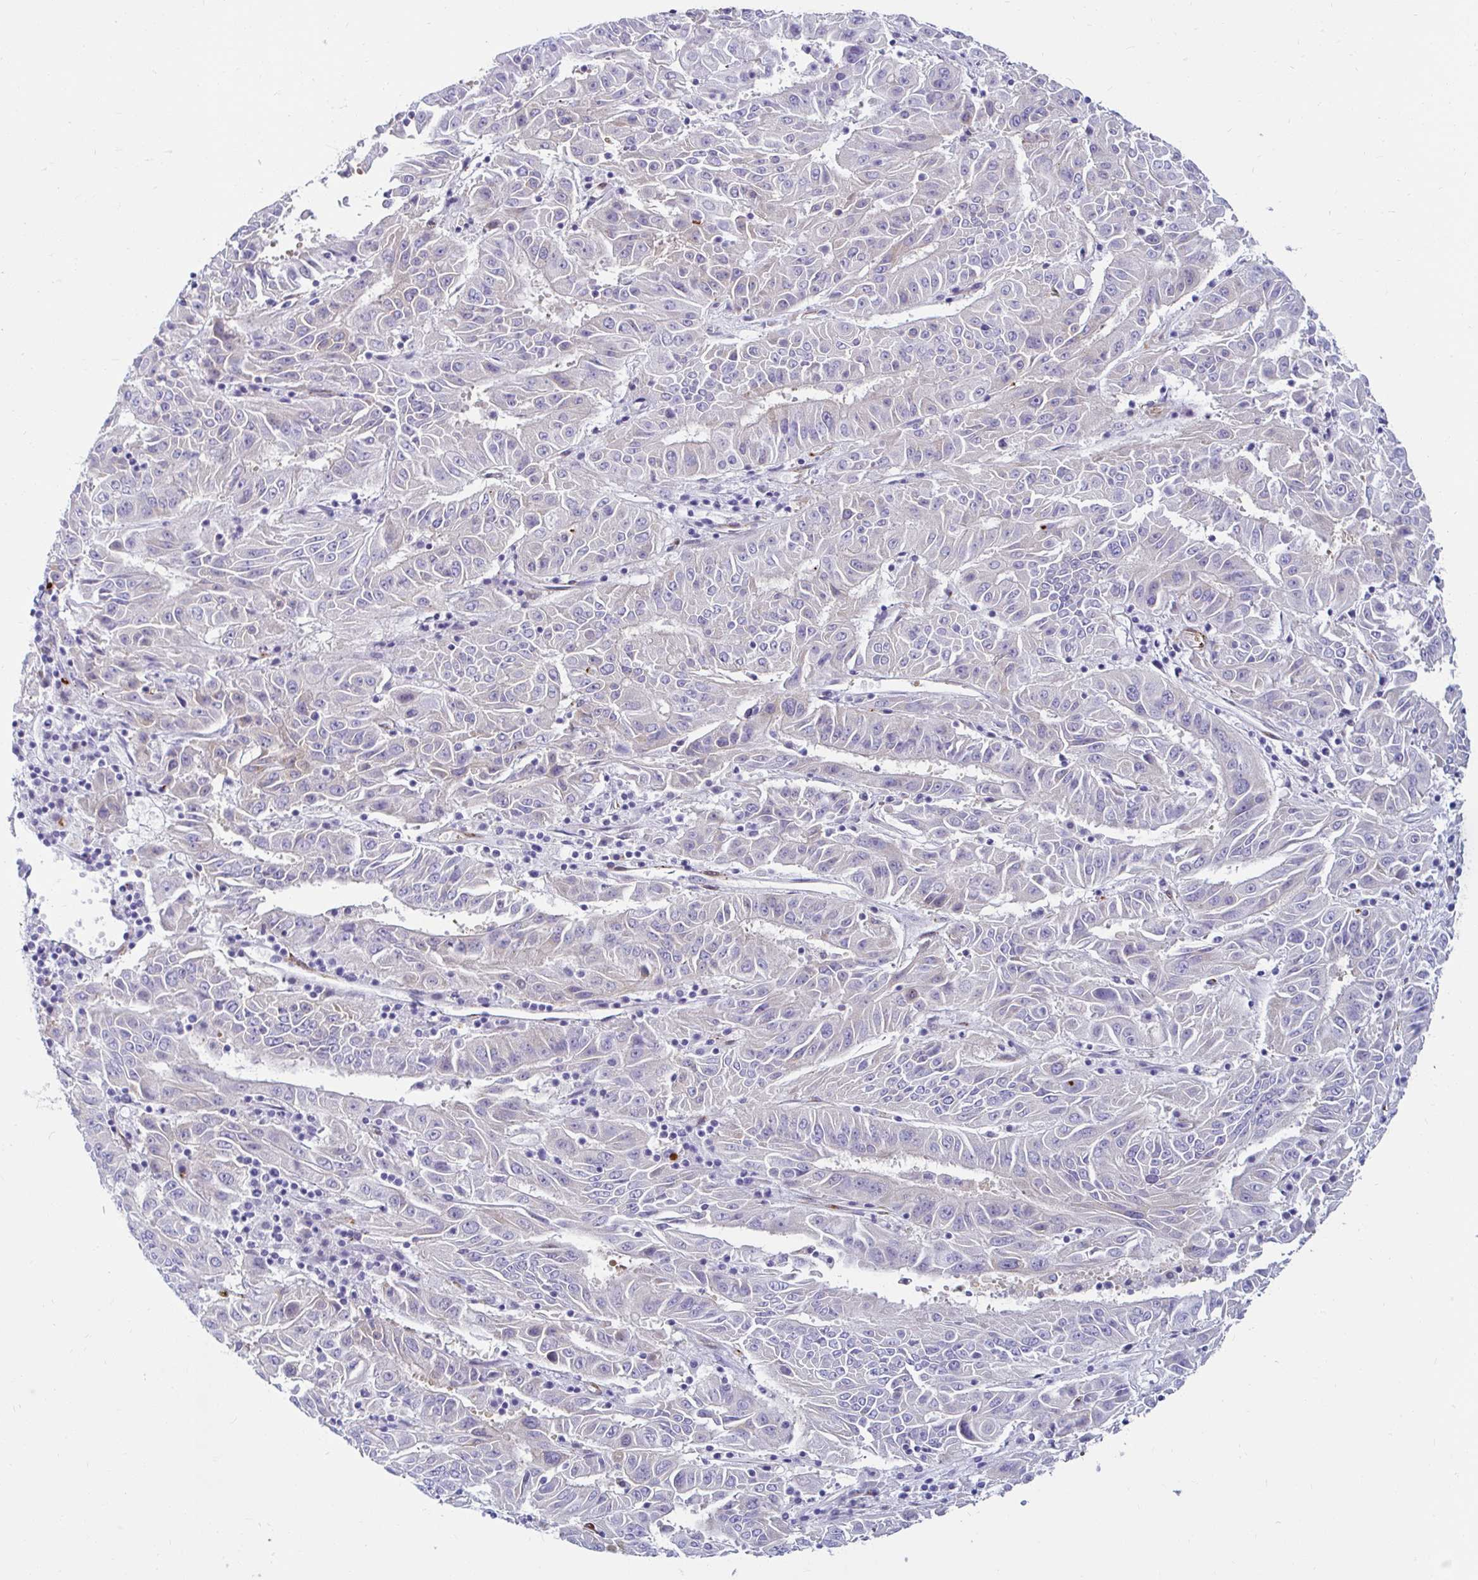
{"staining": {"intensity": "negative", "quantity": "none", "location": "none"}, "tissue": "urothelial cancer", "cell_type": "Tumor cells", "image_type": "cancer", "snomed": [{"axis": "morphology", "description": "Urothelial carcinoma, High grade"}, {"axis": "topography", "description": "Urinary bladder"}], "caption": "This is a micrograph of immunohistochemistry (IHC) staining of urothelial carcinoma (high-grade), which shows no staining in tumor cells.", "gene": "ANKRD62", "patient": {"sex": "male", "age": 61}}